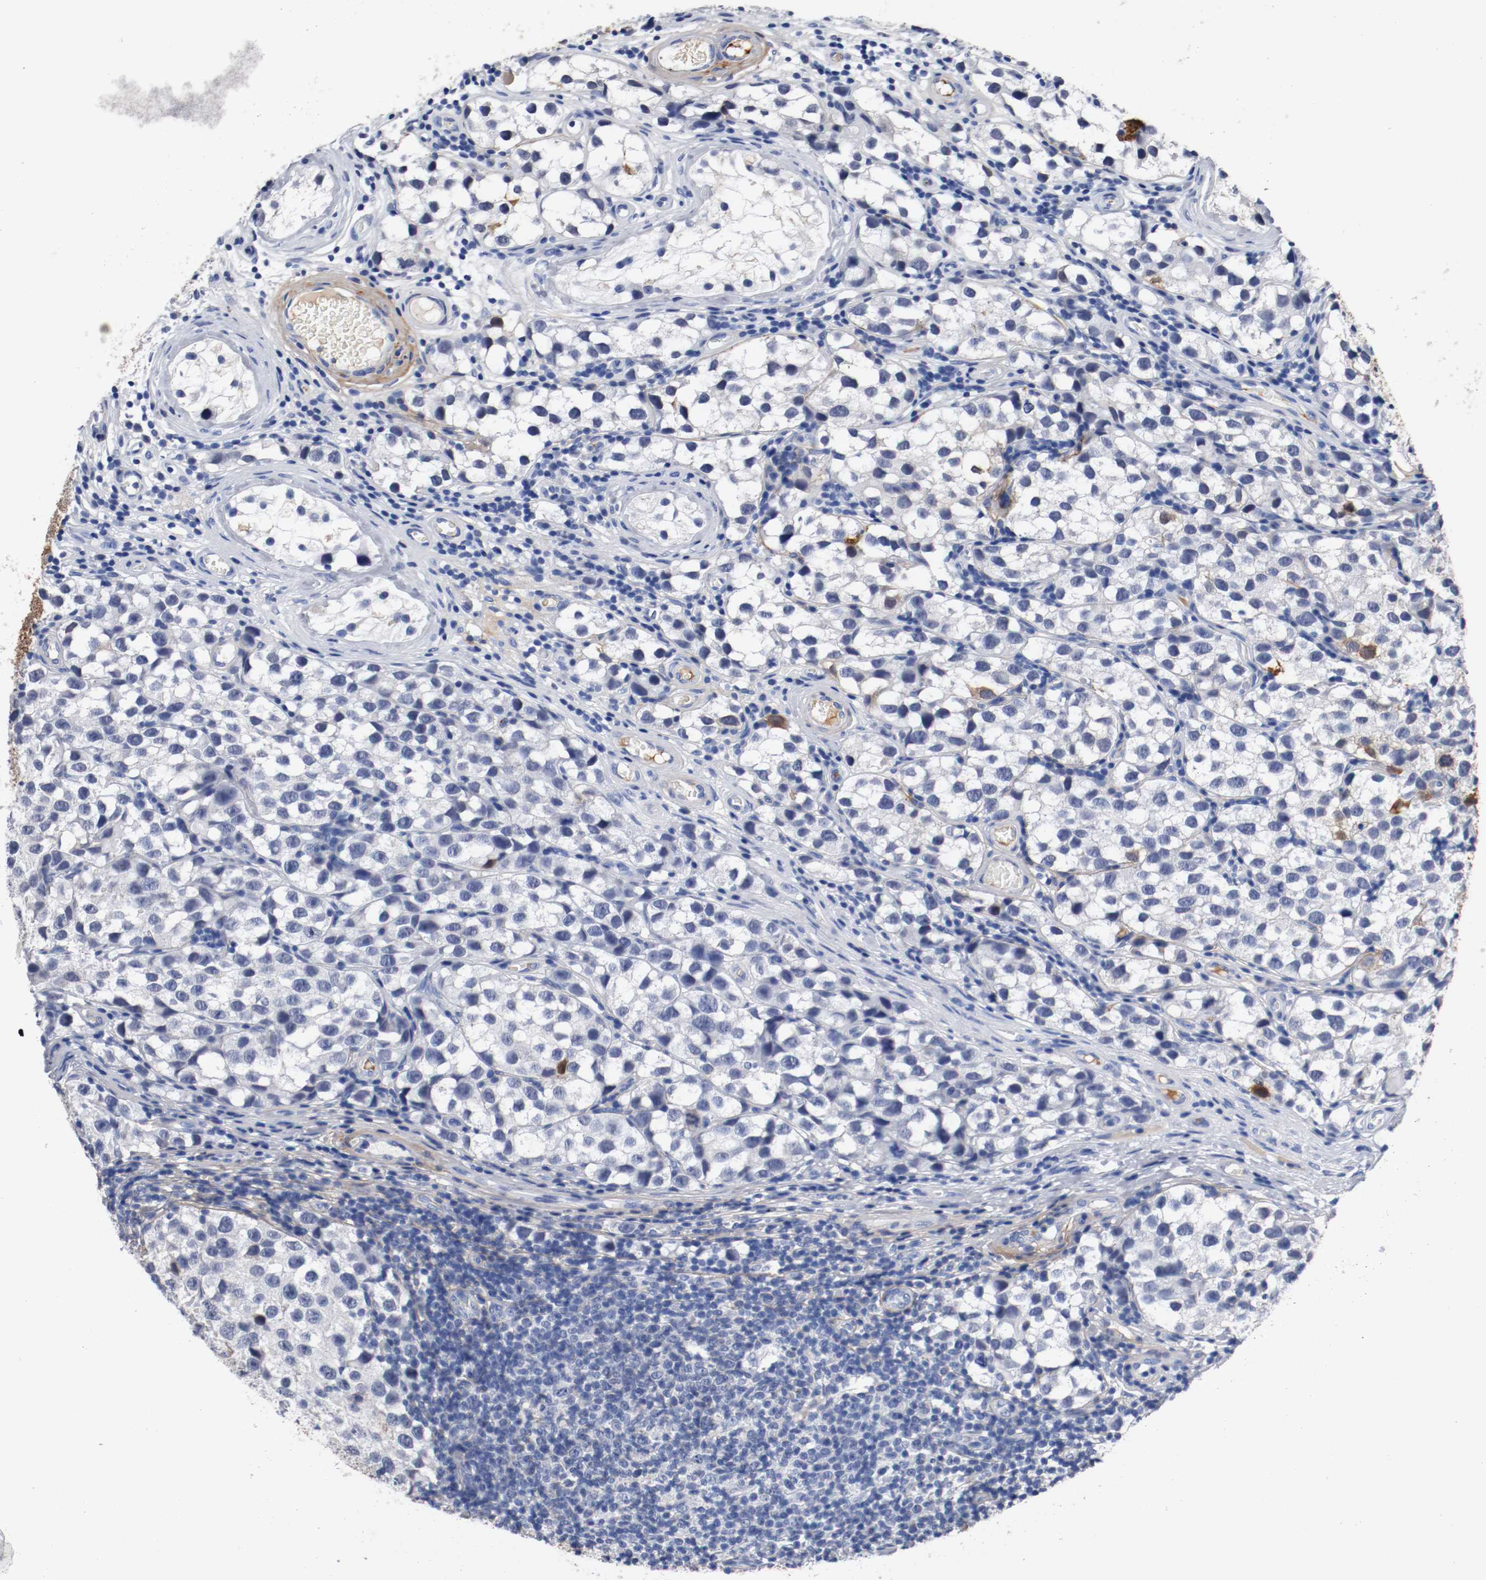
{"staining": {"intensity": "negative", "quantity": "none", "location": "none"}, "tissue": "testis cancer", "cell_type": "Tumor cells", "image_type": "cancer", "snomed": [{"axis": "morphology", "description": "Seminoma, NOS"}, {"axis": "topography", "description": "Testis"}], "caption": "Immunohistochemistry (IHC) photomicrograph of seminoma (testis) stained for a protein (brown), which shows no positivity in tumor cells.", "gene": "TNC", "patient": {"sex": "male", "age": 39}}